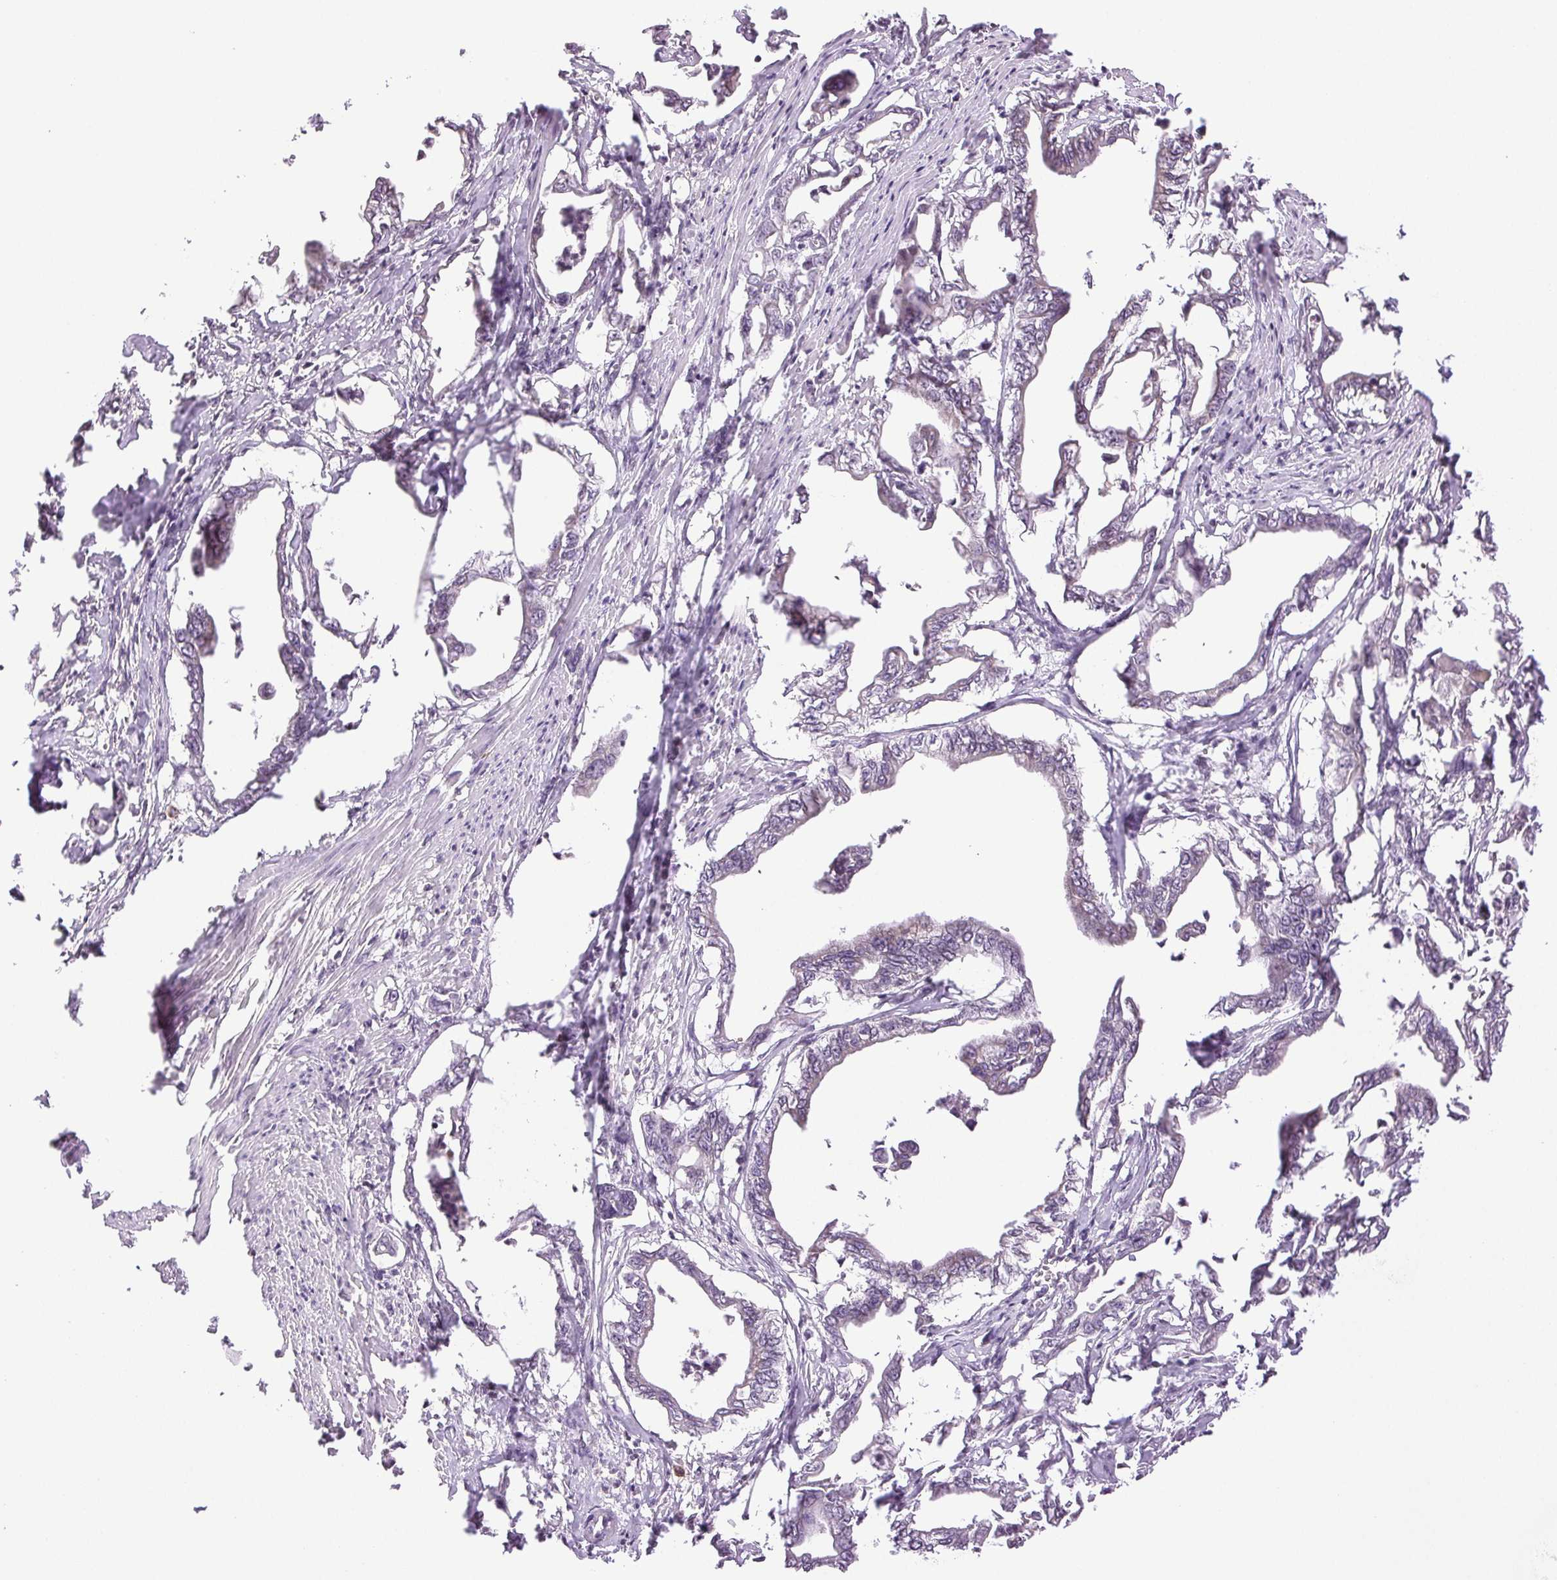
{"staining": {"intensity": "negative", "quantity": "none", "location": "none"}, "tissue": "pancreatic cancer", "cell_type": "Tumor cells", "image_type": "cancer", "snomed": [{"axis": "morphology", "description": "Adenocarcinoma, NOS"}, {"axis": "topography", "description": "Pancreas"}], "caption": "An image of human adenocarcinoma (pancreatic) is negative for staining in tumor cells.", "gene": "TNNT3", "patient": {"sex": "male", "age": 61}}